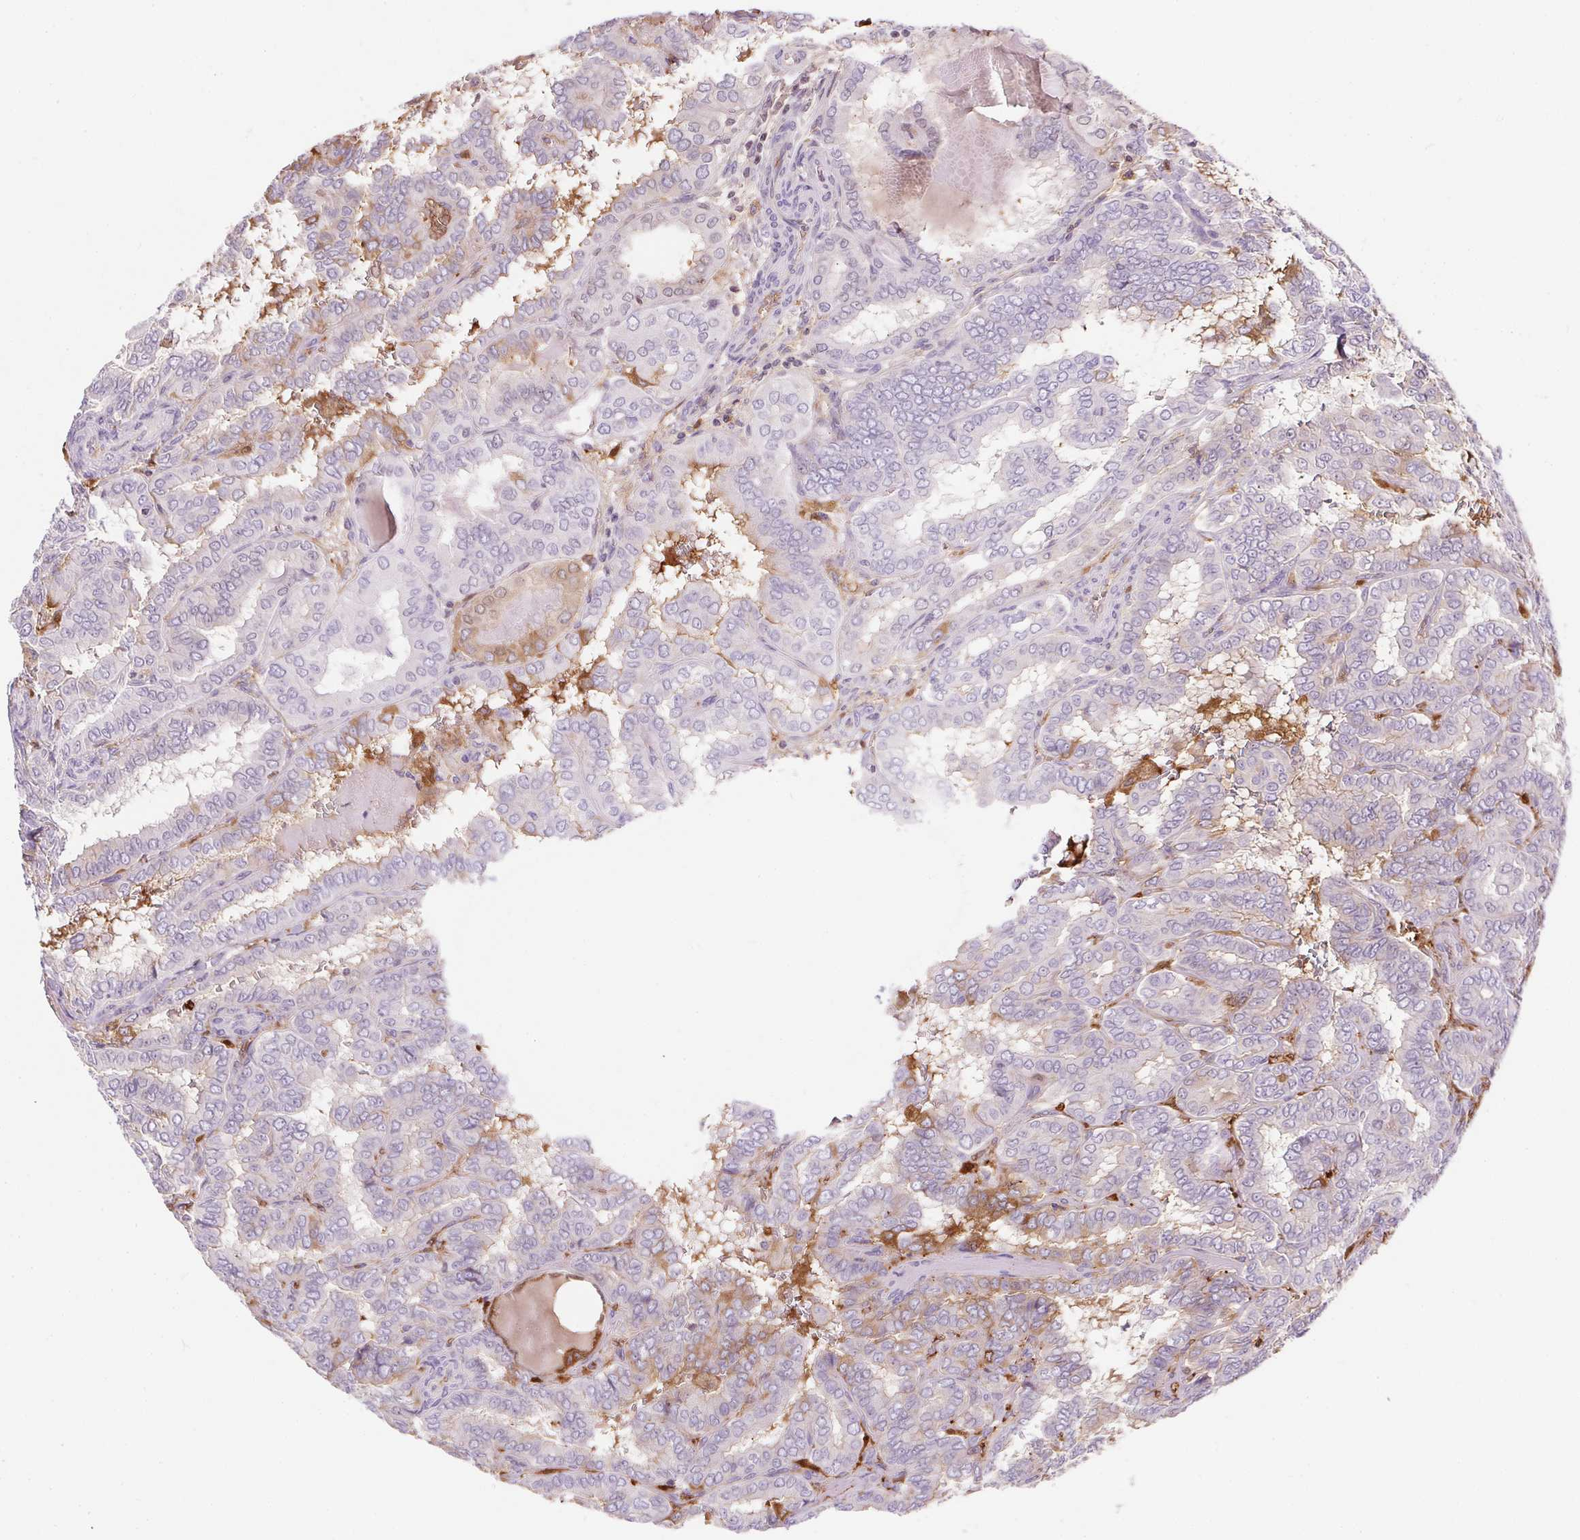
{"staining": {"intensity": "negative", "quantity": "none", "location": "none"}, "tissue": "thyroid cancer", "cell_type": "Tumor cells", "image_type": "cancer", "snomed": [{"axis": "morphology", "description": "Papillary adenocarcinoma, NOS"}, {"axis": "topography", "description": "Thyroid gland"}], "caption": "IHC of papillary adenocarcinoma (thyroid) displays no expression in tumor cells.", "gene": "ORM1", "patient": {"sex": "female", "age": 46}}